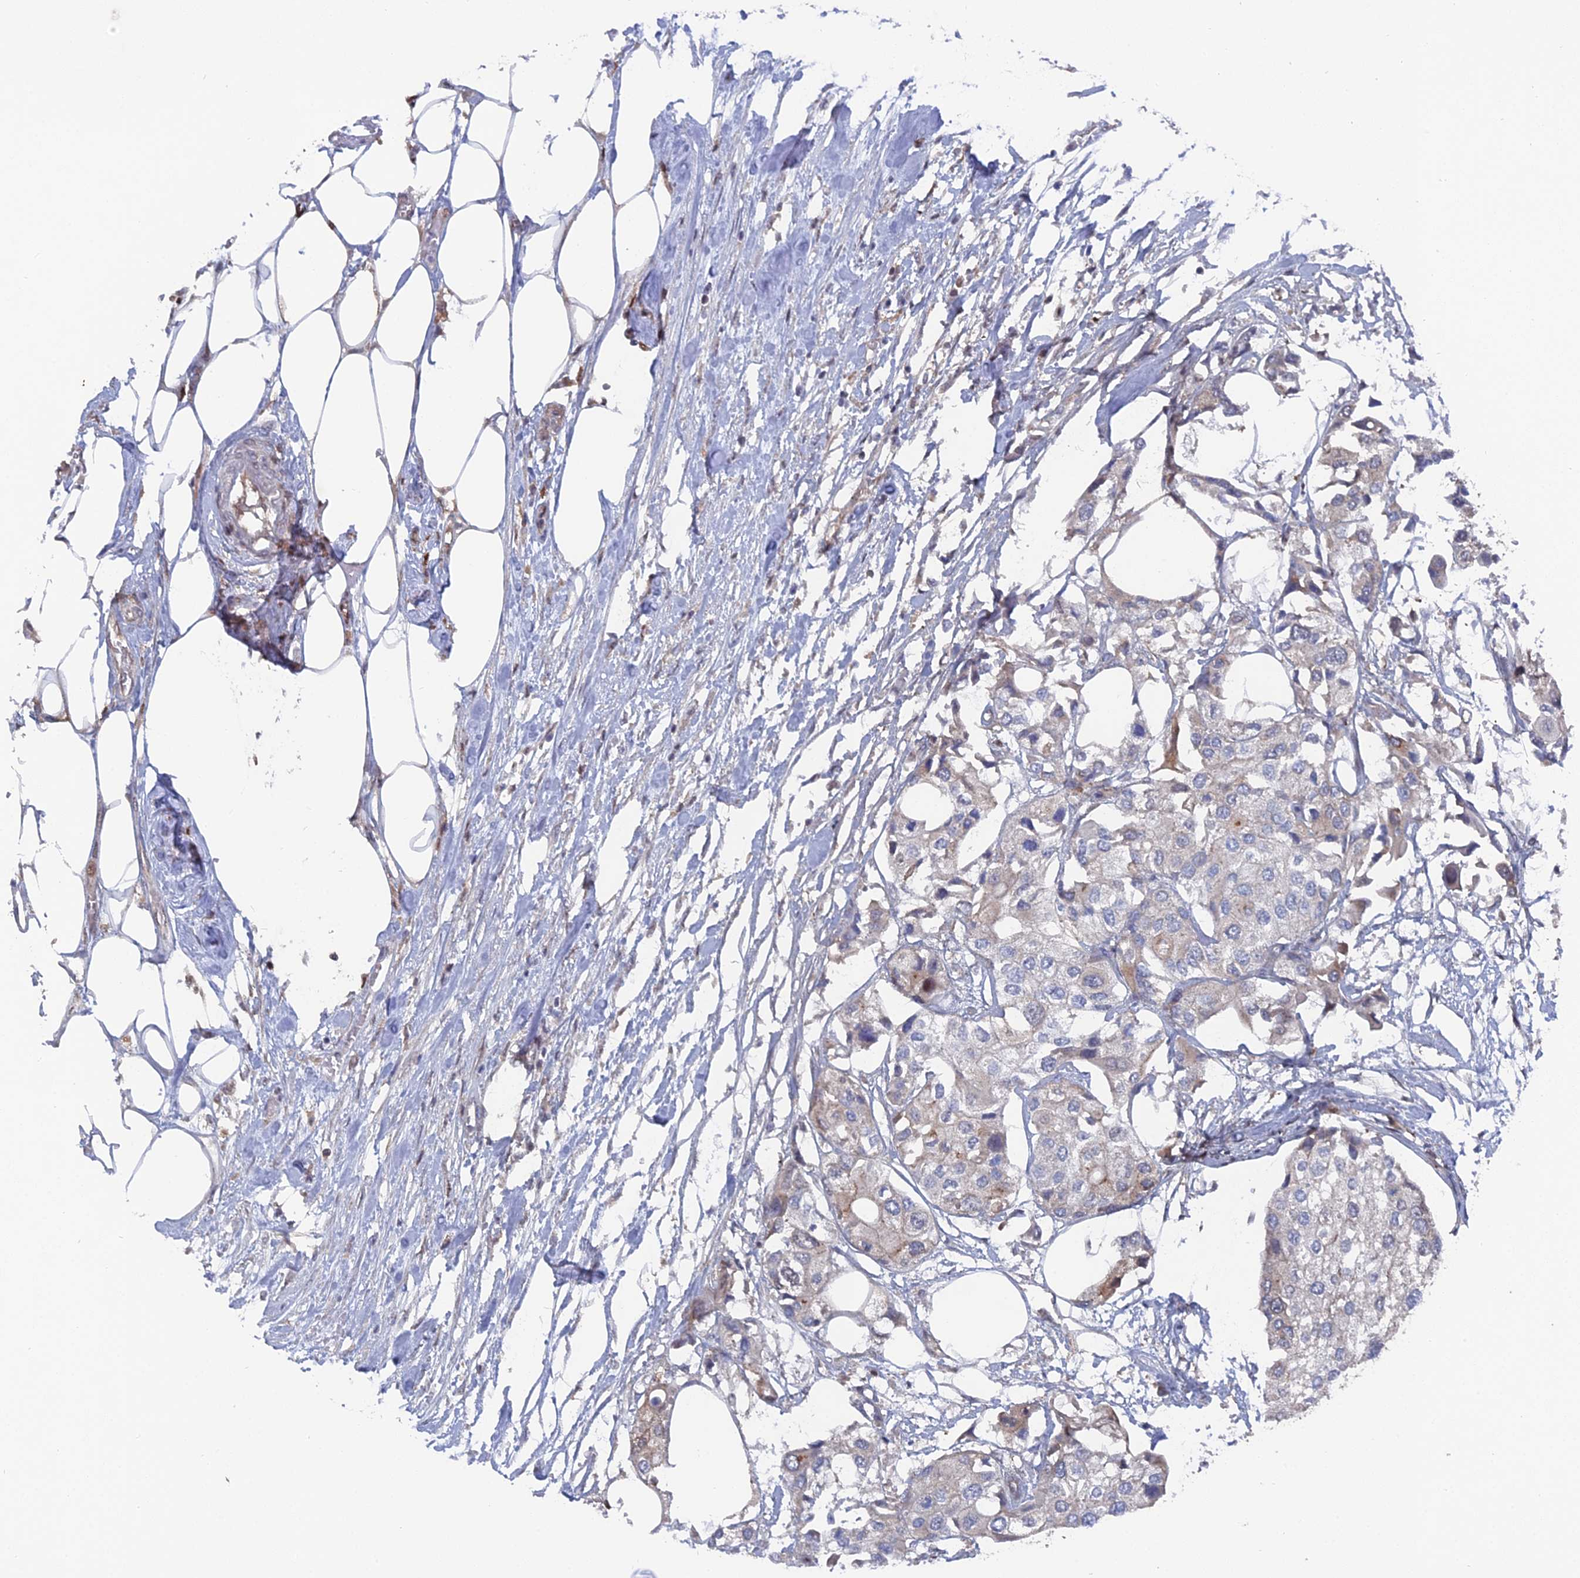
{"staining": {"intensity": "weak", "quantity": "<25%", "location": "cytoplasmic/membranous"}, "tissue": "urothelial cancer", "cell_type": "Tumor cells", "image_type": "cancer", "snomed": [{"axis": "morphology", "description": "Urothelial carcinoma, High grade"}, {"axis": "topography", "description": "Urinary bladder"}], "caption": "Urothelial carcinoma (high-grade) was stained to show a protein in brown. There is no significant staining in tumor cells.", "gene": "UNC5D", "patient": {"sex": "male", "age": 64}}